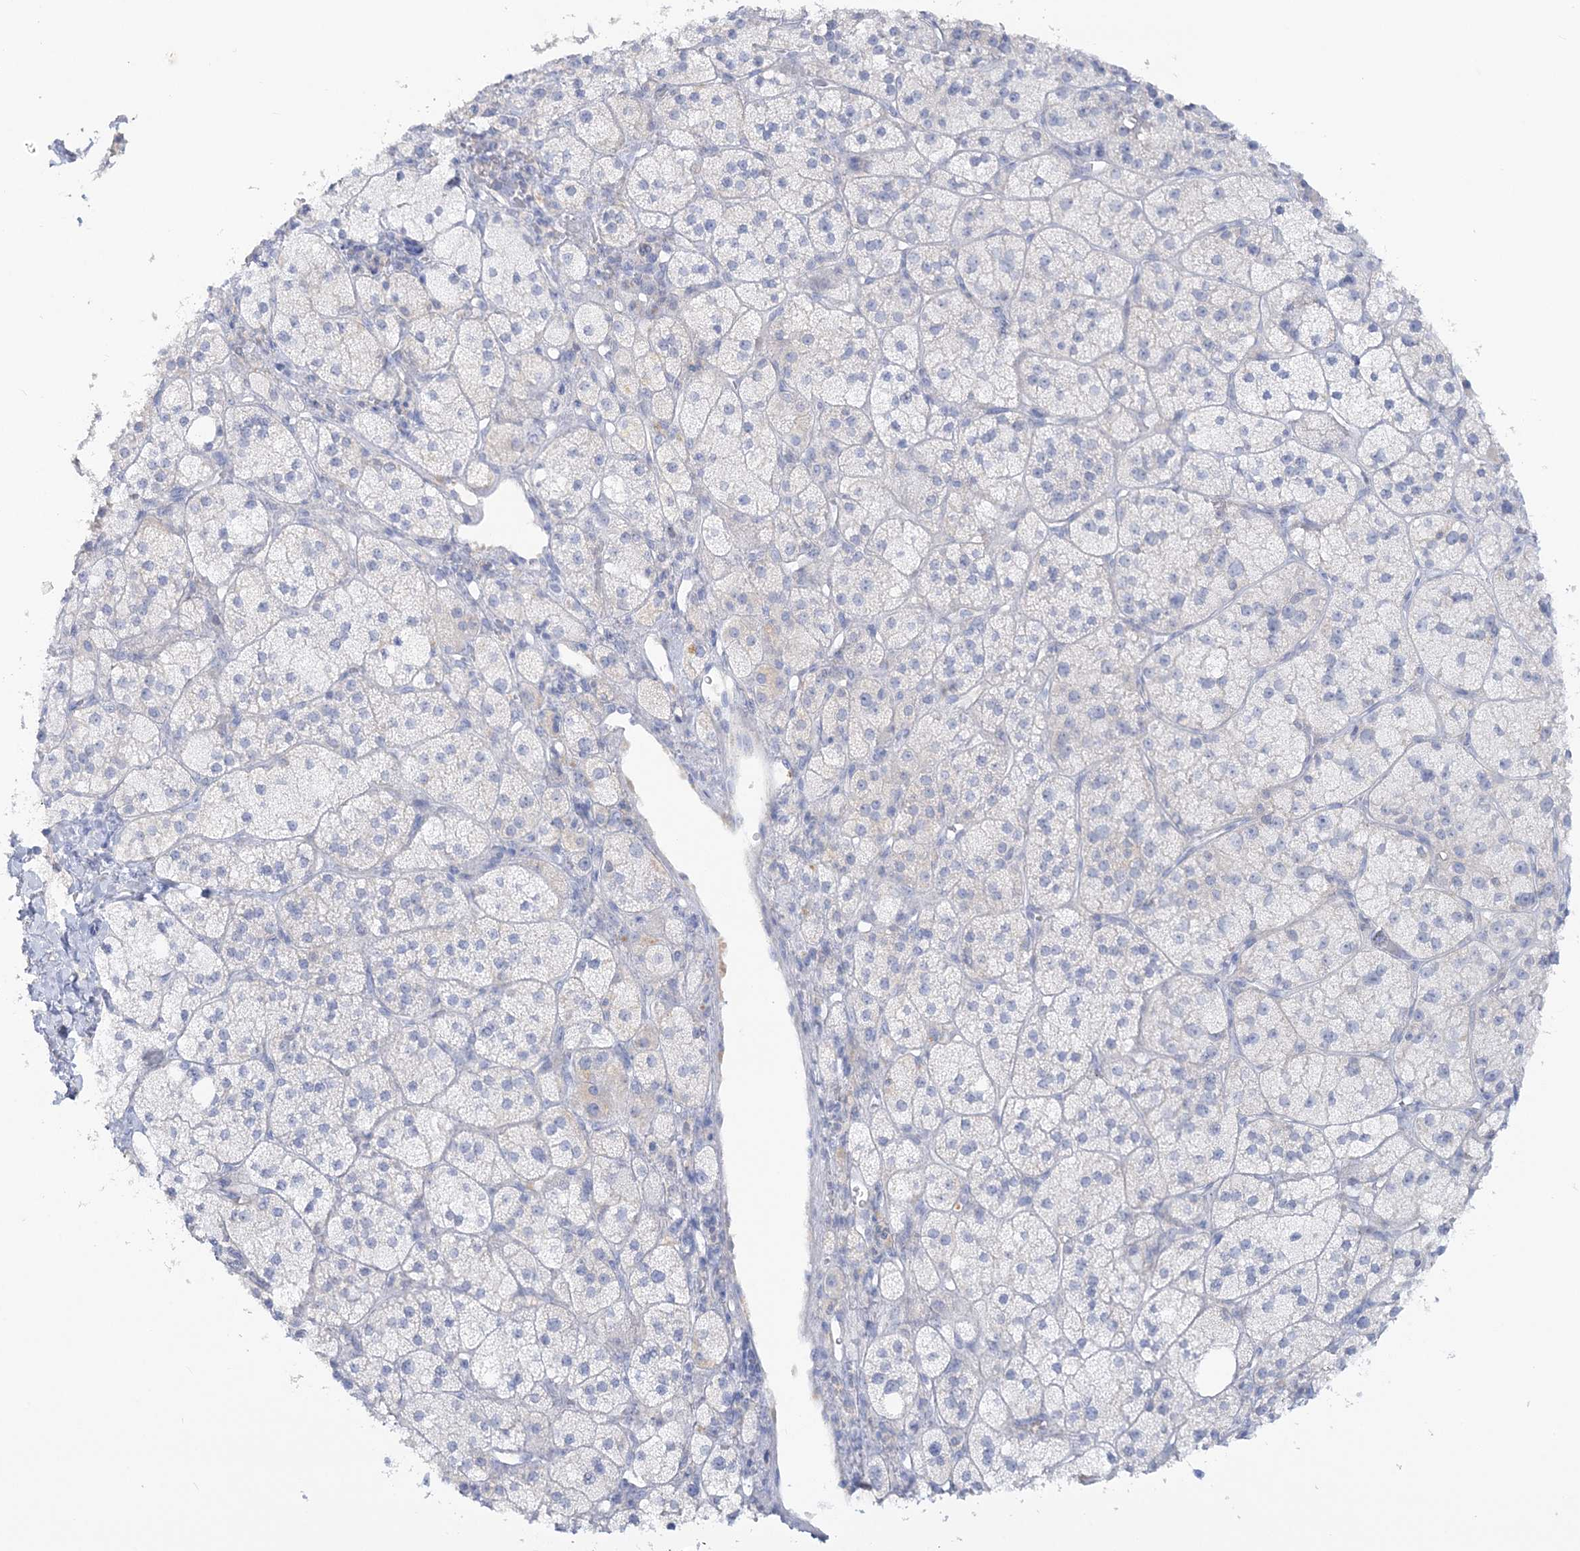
{"staining": {"intensity": "negative", "quantity": "none", "location": "none"}, "tissue": "adrenal gland", "cell_type": "Glandular cells", "image_type": "normal", "snomed": [{"axis": "morphology", "description": "Normal tissue, NOS"}, {"axis": "topography", "description": "Adrenal gland"}], "caption": "DAB (3,3'-diaminobenzidine) immunohistochemical staining of unremarkable adrenal gland demonstrates no significant expression in glandular cells.", "gene": "WDSUB1", "patient": {"sex": "male", "age": 61}}